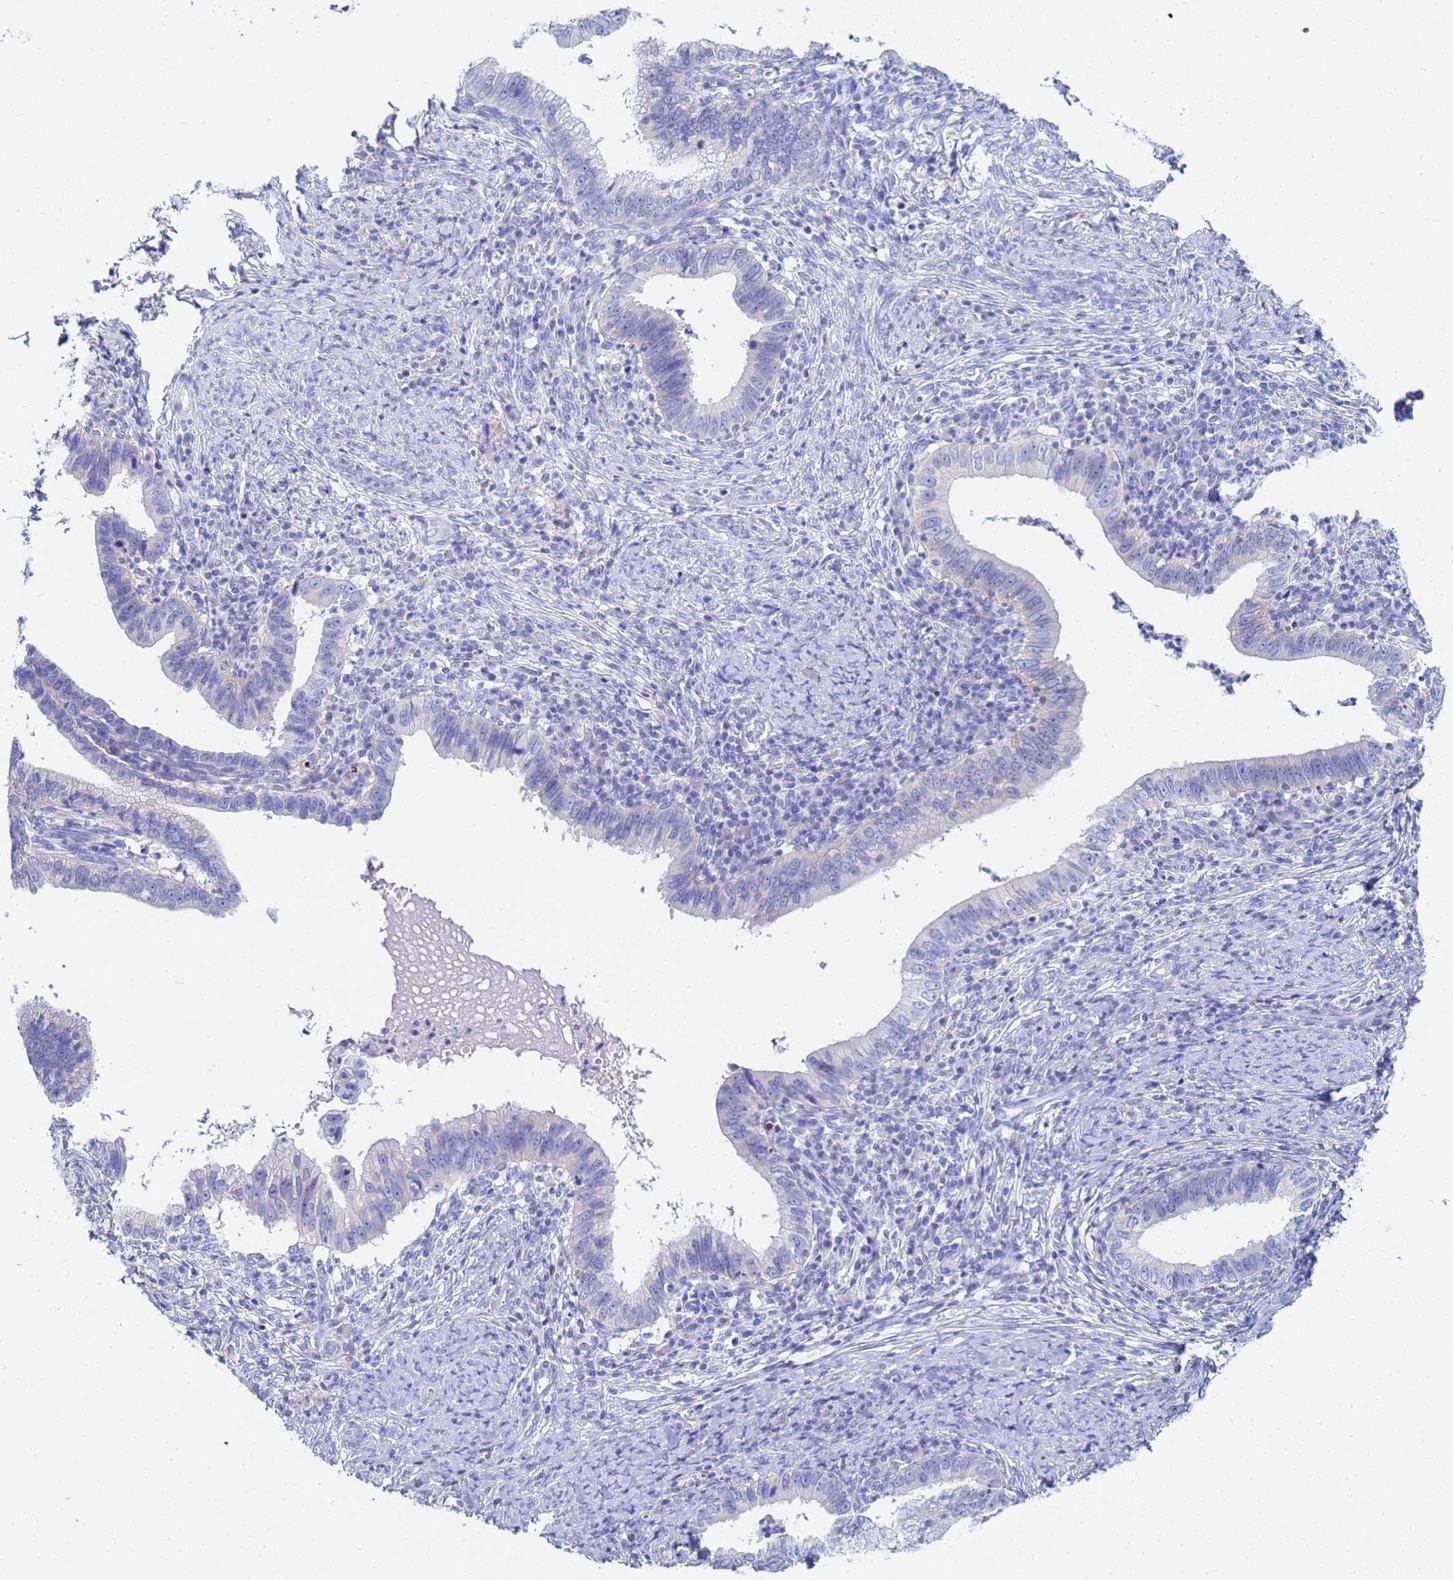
{"staining": {"intensity": "negative", "quantity": "none", "location": "none"}, "tissue": "cervical cancer", "cell_type": "Tumor cells", "image_type": "cancer", "snomed": [{"axis": "morphology", "description": "Adenocarcinoma, NOS"}, {"axis": "topography", "description": "Cervix"}], "caption": "Tumor cells are negative for protein expression in human cervical cancer (adenocarcinoma). The staining is performed using DAB (3,3'-diaminobenzidine) brown chromogen with nuclei counter-stained in using hematoxylin.", "gene": "C2orf72", "patient": {"sex": "female", "age": 36}}